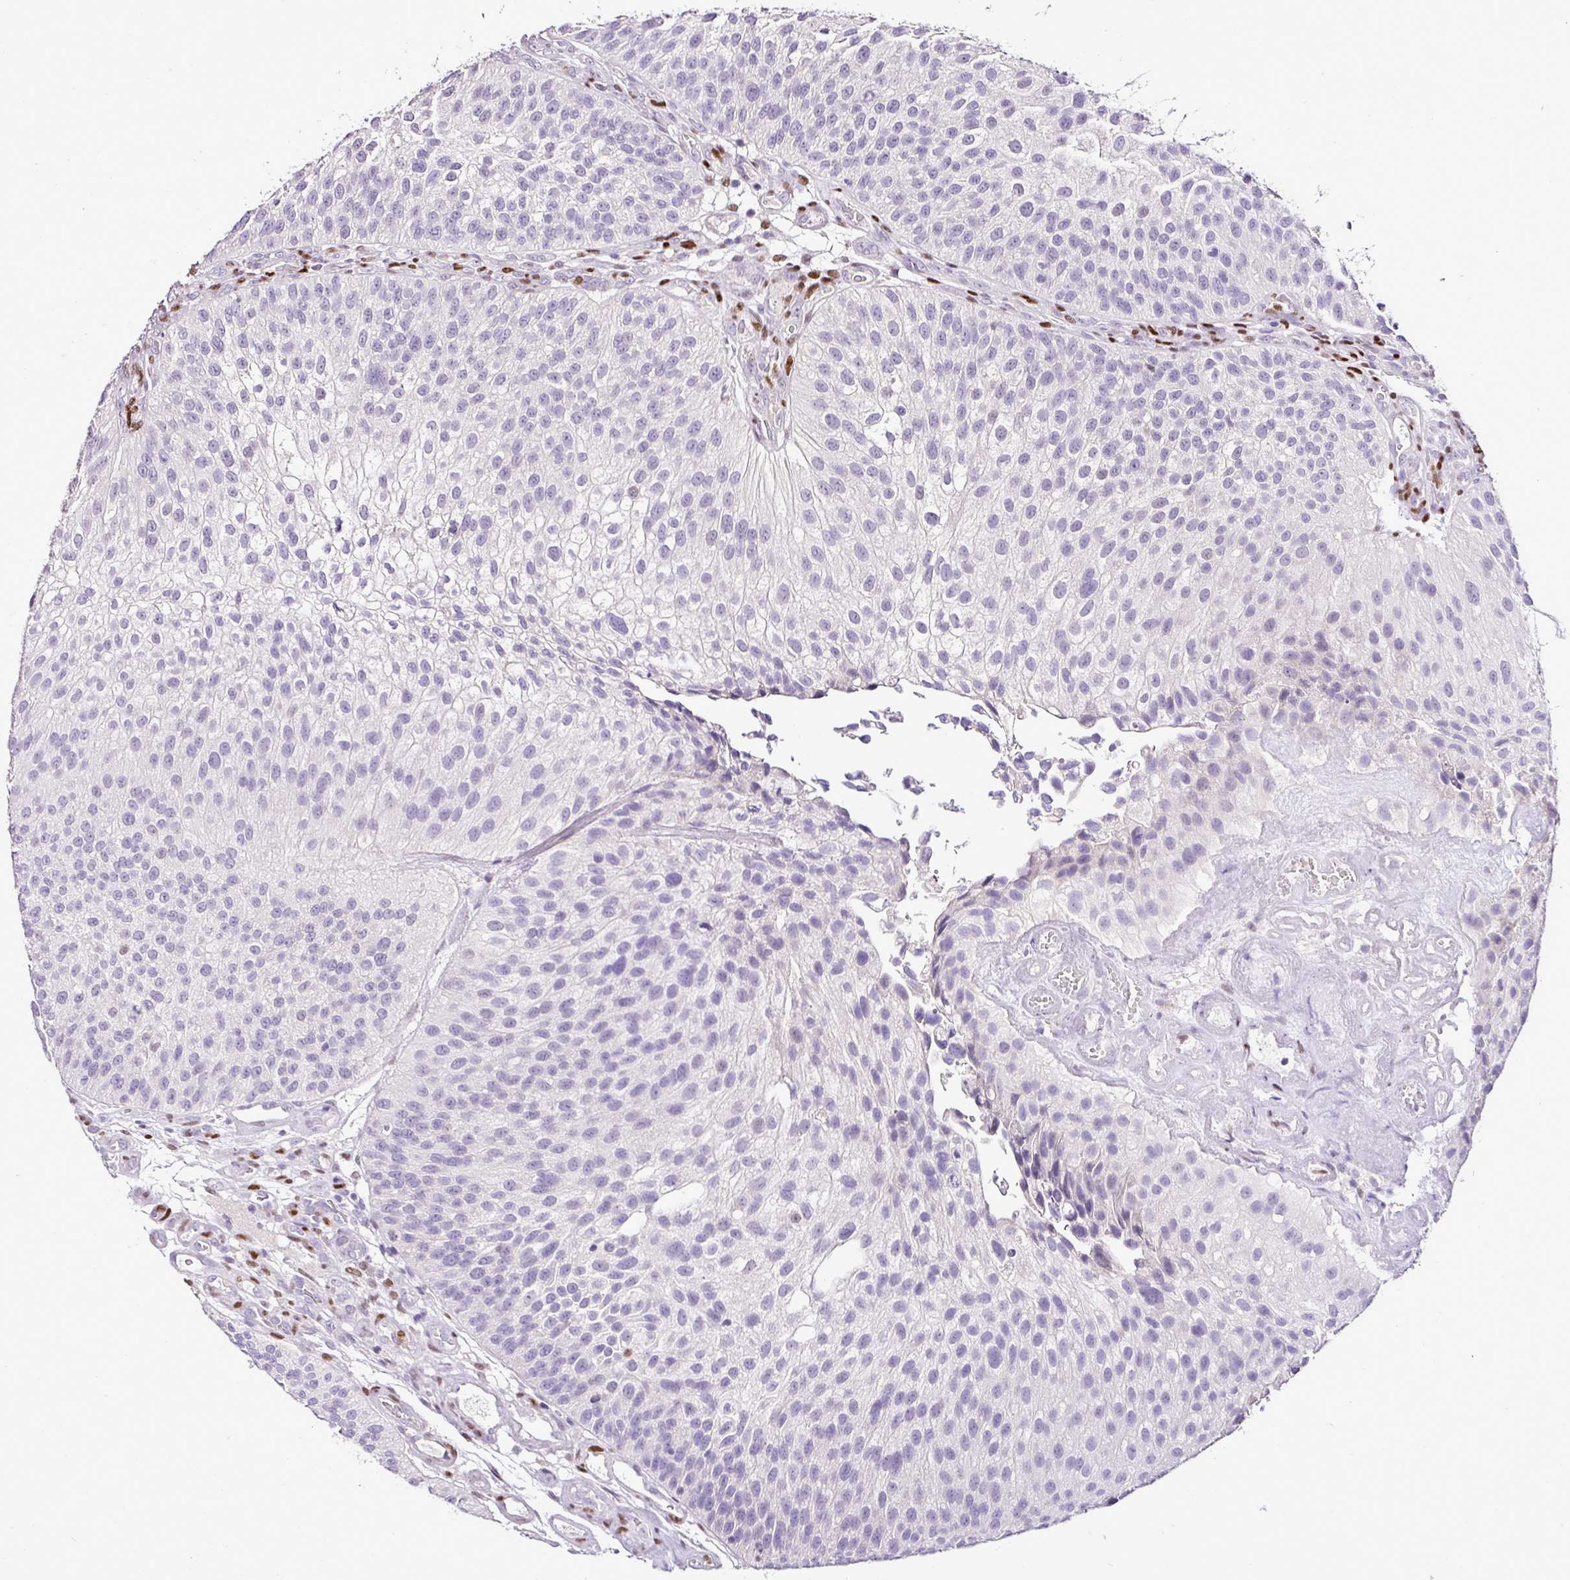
{"staining": {"intensity": "negative", "quantity": "none", "location": "none"}, "tissue": "urothelial cancer", "cell_type": "Tumor cells", "image_type": "cancer", "snomed": [{"axis": "morphology", "description": "Urothelial carcinoma, NOS"}, {"axis": "topography", "description": "Urinary bladder"}], "caption": "Immunohistochemical staining of human transitional cell carcinoma exhibits no significant expression in tumor cells.", "gene": "ESR1", "patient": {"sex": "male", "age": 87}}